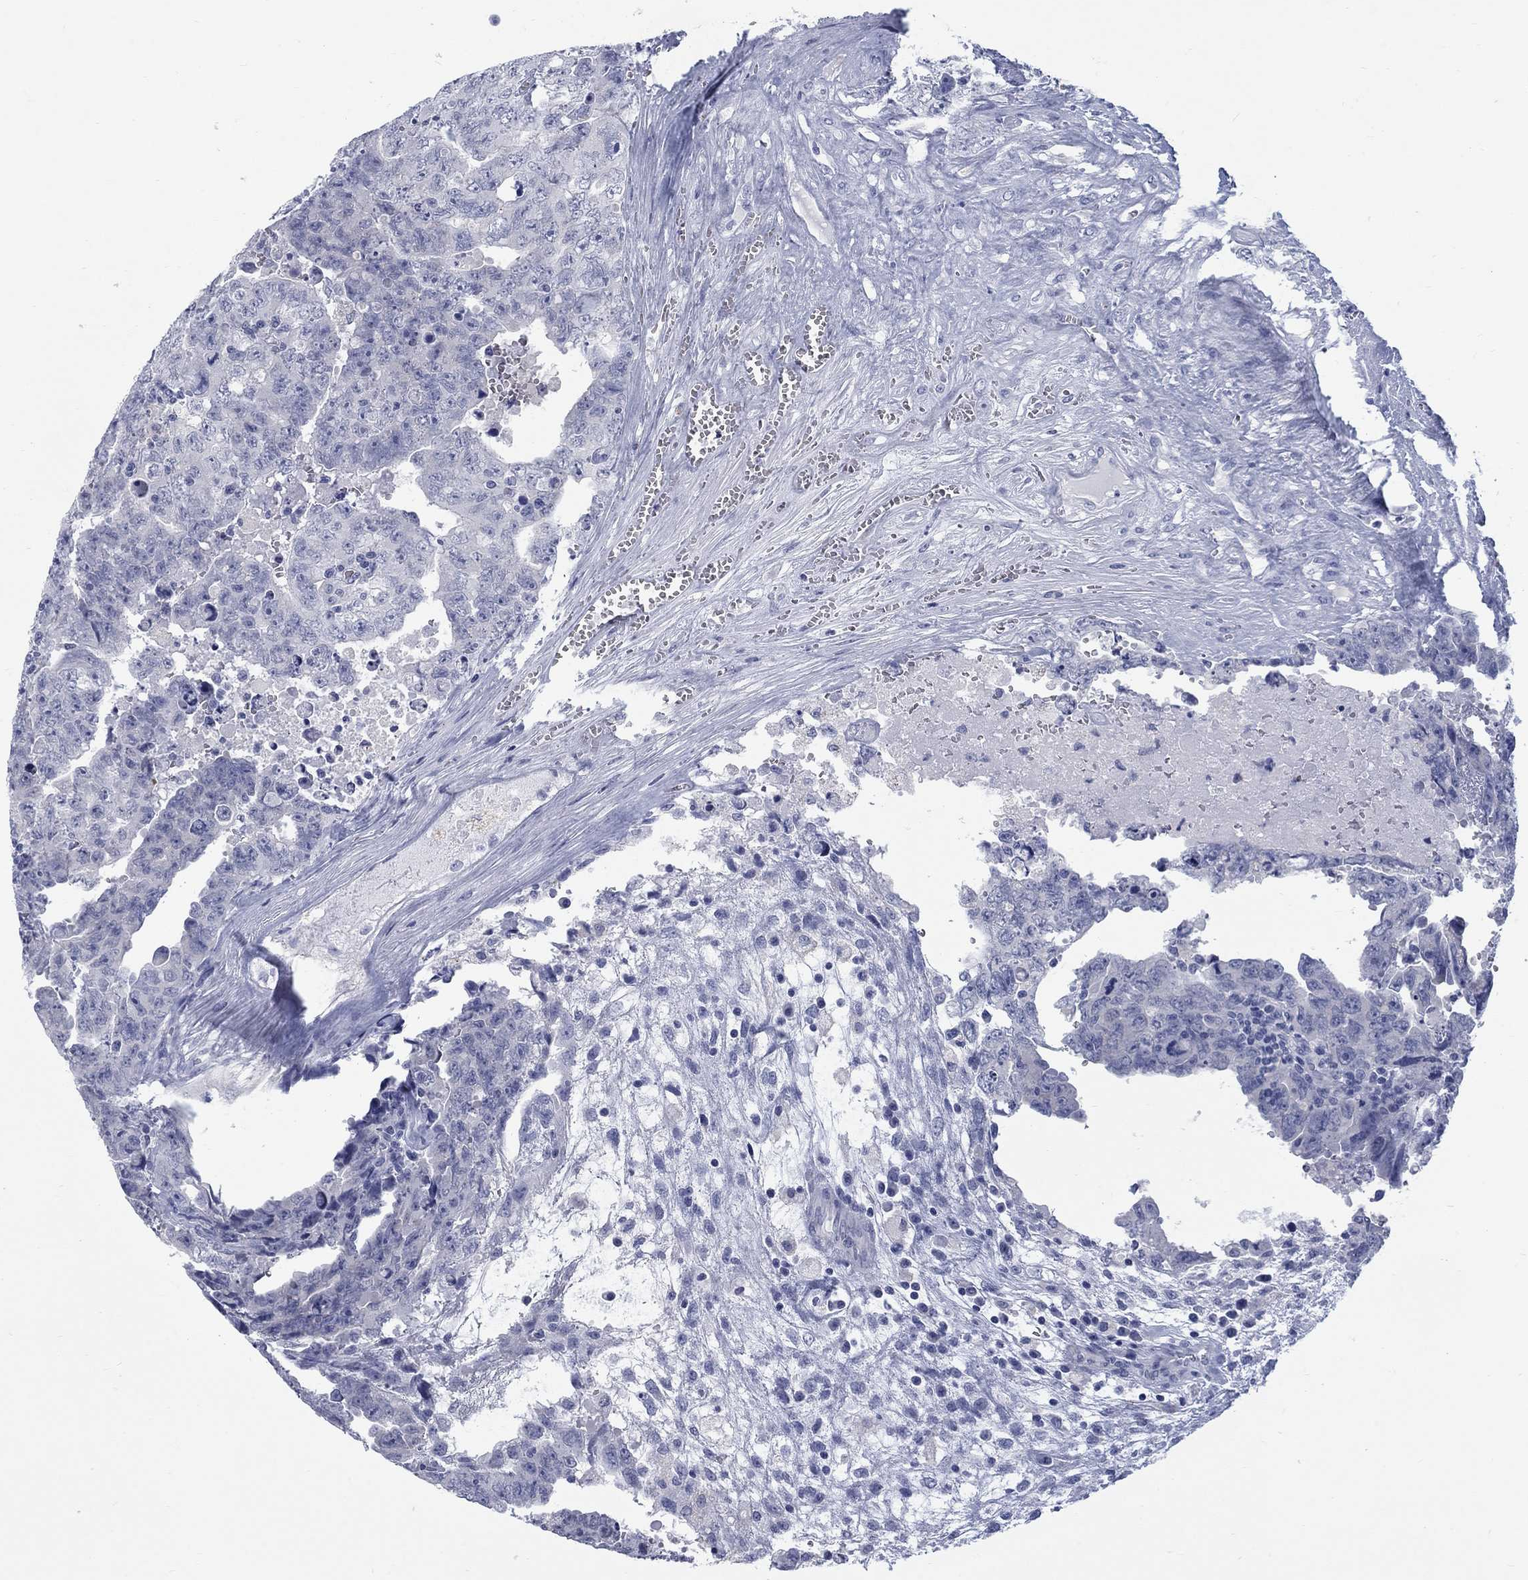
{"staining": {"intensity": "negative", "quantity": "none", "location": "none"}, "tissue": "testis cancer", "cell_type": "Tumor cells", "image_type": "cancer", "snomed": [{"axis": "morphology", "description": "Carcinoma, Embryonal, NOS"}, {"axis": "topography", "description": "Testis"}], "caption": "The histopathology image exhibits no staining of tumor cells in testis cancer (embryonal carcinoma).", "gene": "RFTN2", "patient": {"sex": "male", "age": 24}}